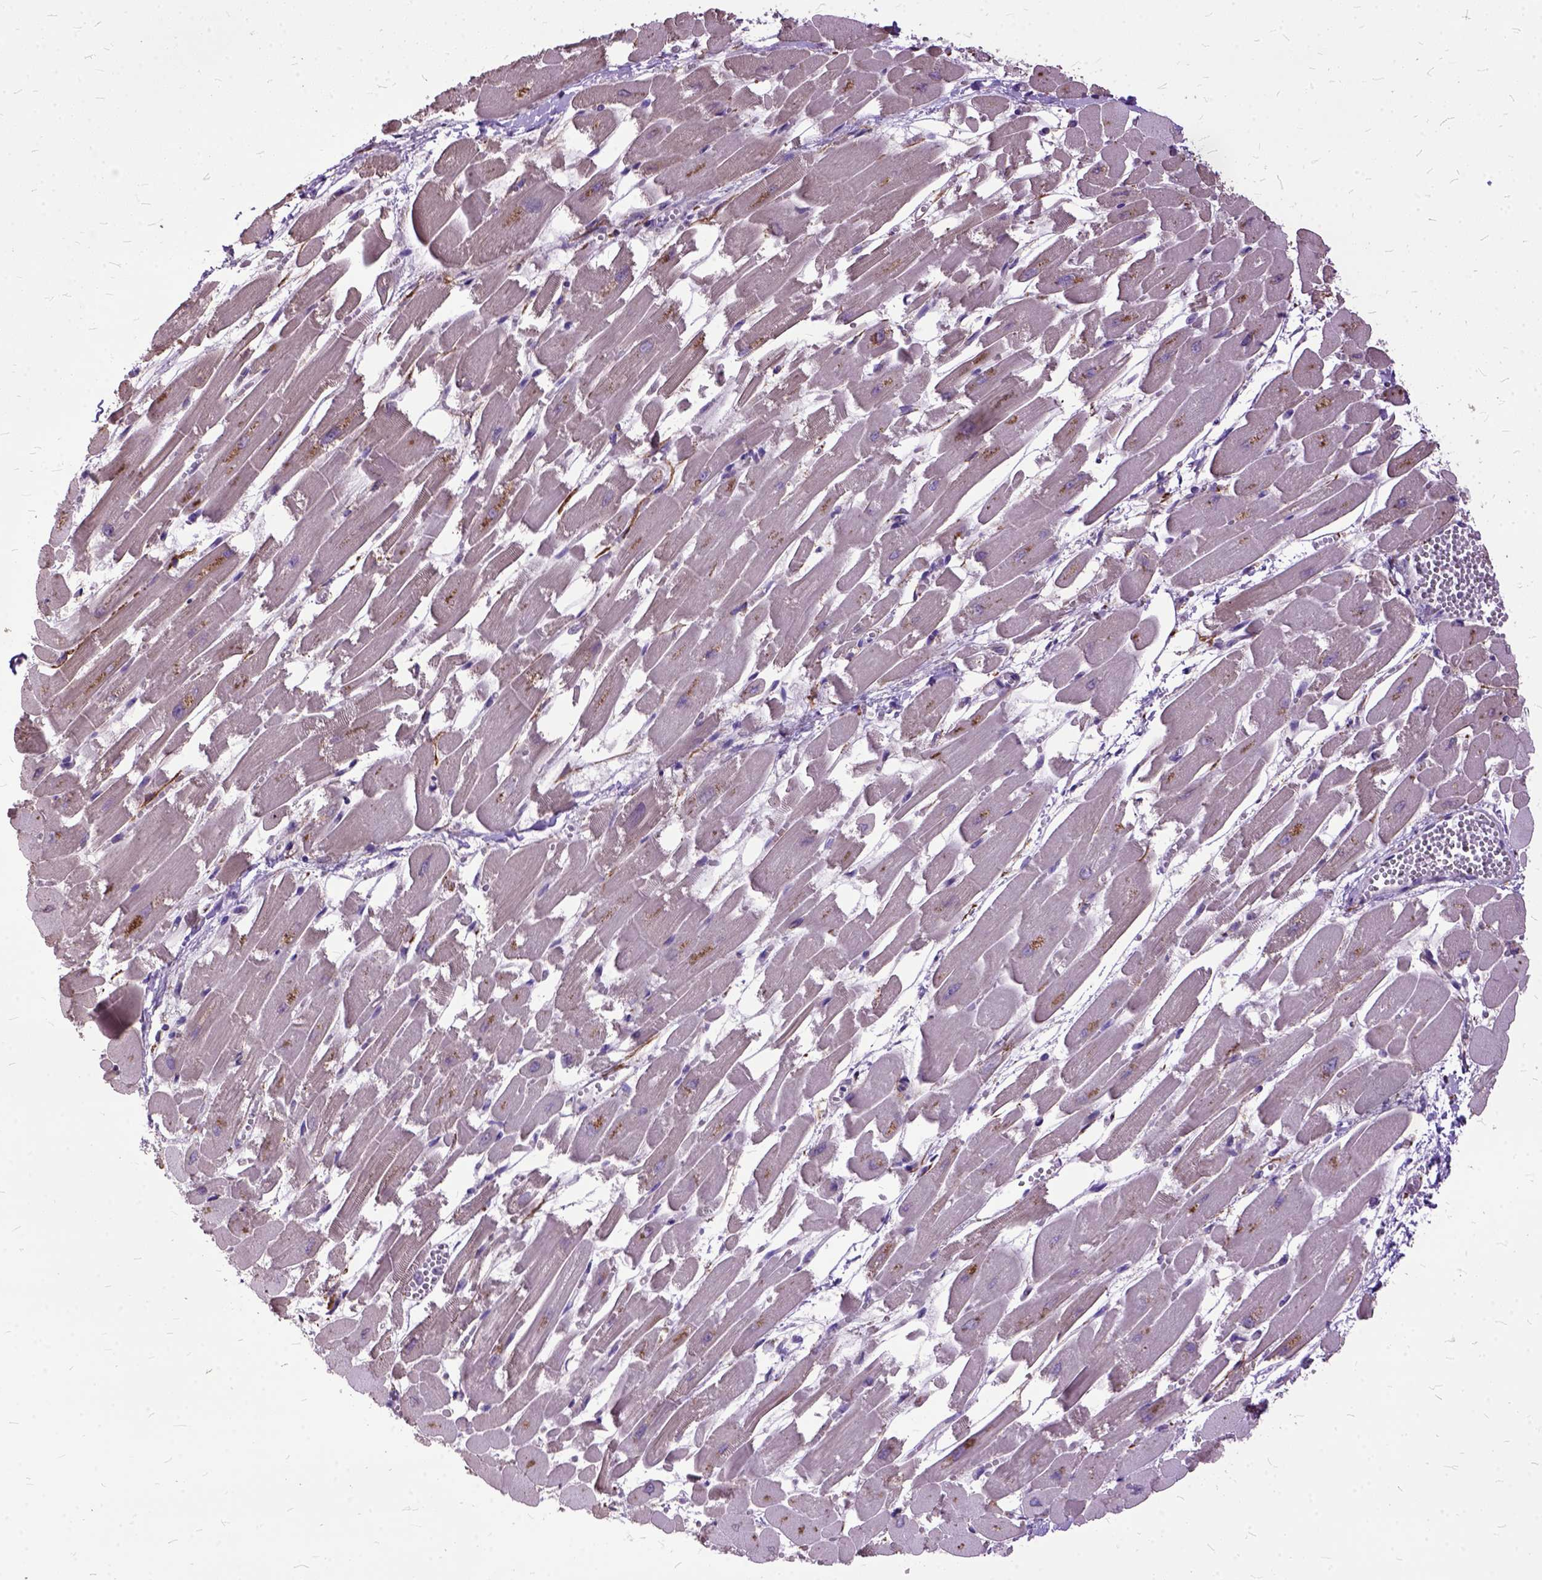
{"staining": {"intensity": "moderate", "quantity": "<25%", "location": "cytoplasmic/membranous"}, "tissue": "heart muscle", "cell_type": "Cardiomyocytes", "image_type": "normal", "snomed": [{"axis": "morphology", "description": "Normal tissue, NOS"}, {"axis": "topography", "description": "Heart"}], "caption": "A brown stain highlights moderate cytoplasmic/membranous expression of a protein in cardiomyocytes of benign heart muscle.", "gene": "AREG", "patient": {"sex": "female", "age": 52}}